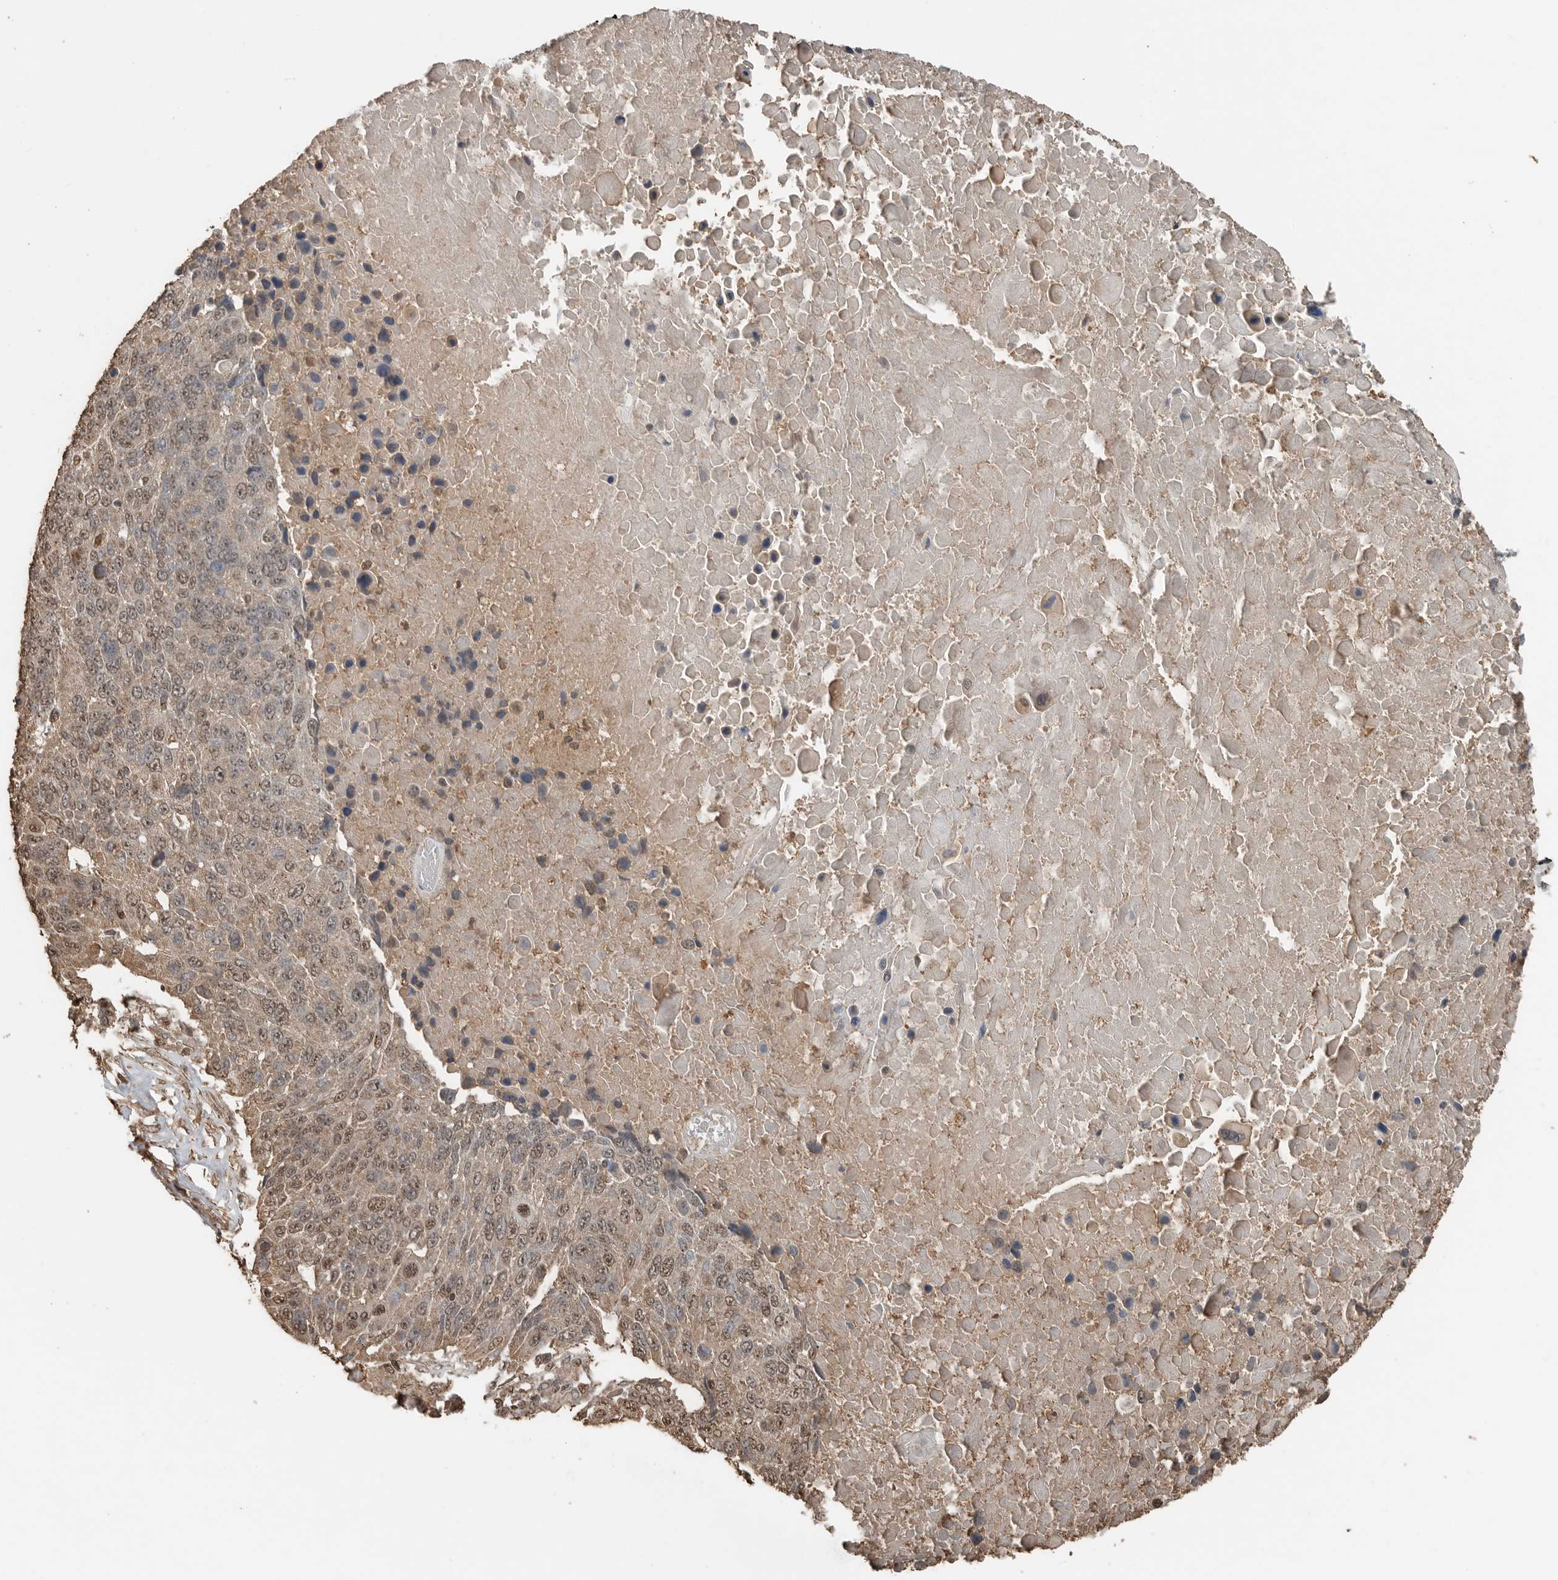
{"staining": {"intensity": "weak", "quantity": ">75%", "location": "cytoplasmic/membranous,nuclear"}, "tissue": "lung cancer", "cell_type": "Tumor cells", "image_type": "cancer", "snomed": [{"axis": "morphology", "description": "Squamous cell carcinoma, NOS"}, {"axis": "topography", "description": "Lung"}], "caption": "This is a photomicrograph of immunohistochemistry (IHC) staining of squamous cell carcinoma (lung), which shows weak expression in the cytoplasmic/membranous and nuclear of tumor cells.", "gene": "BLZF1", "patient": {"sex": "male", "age": 66}}